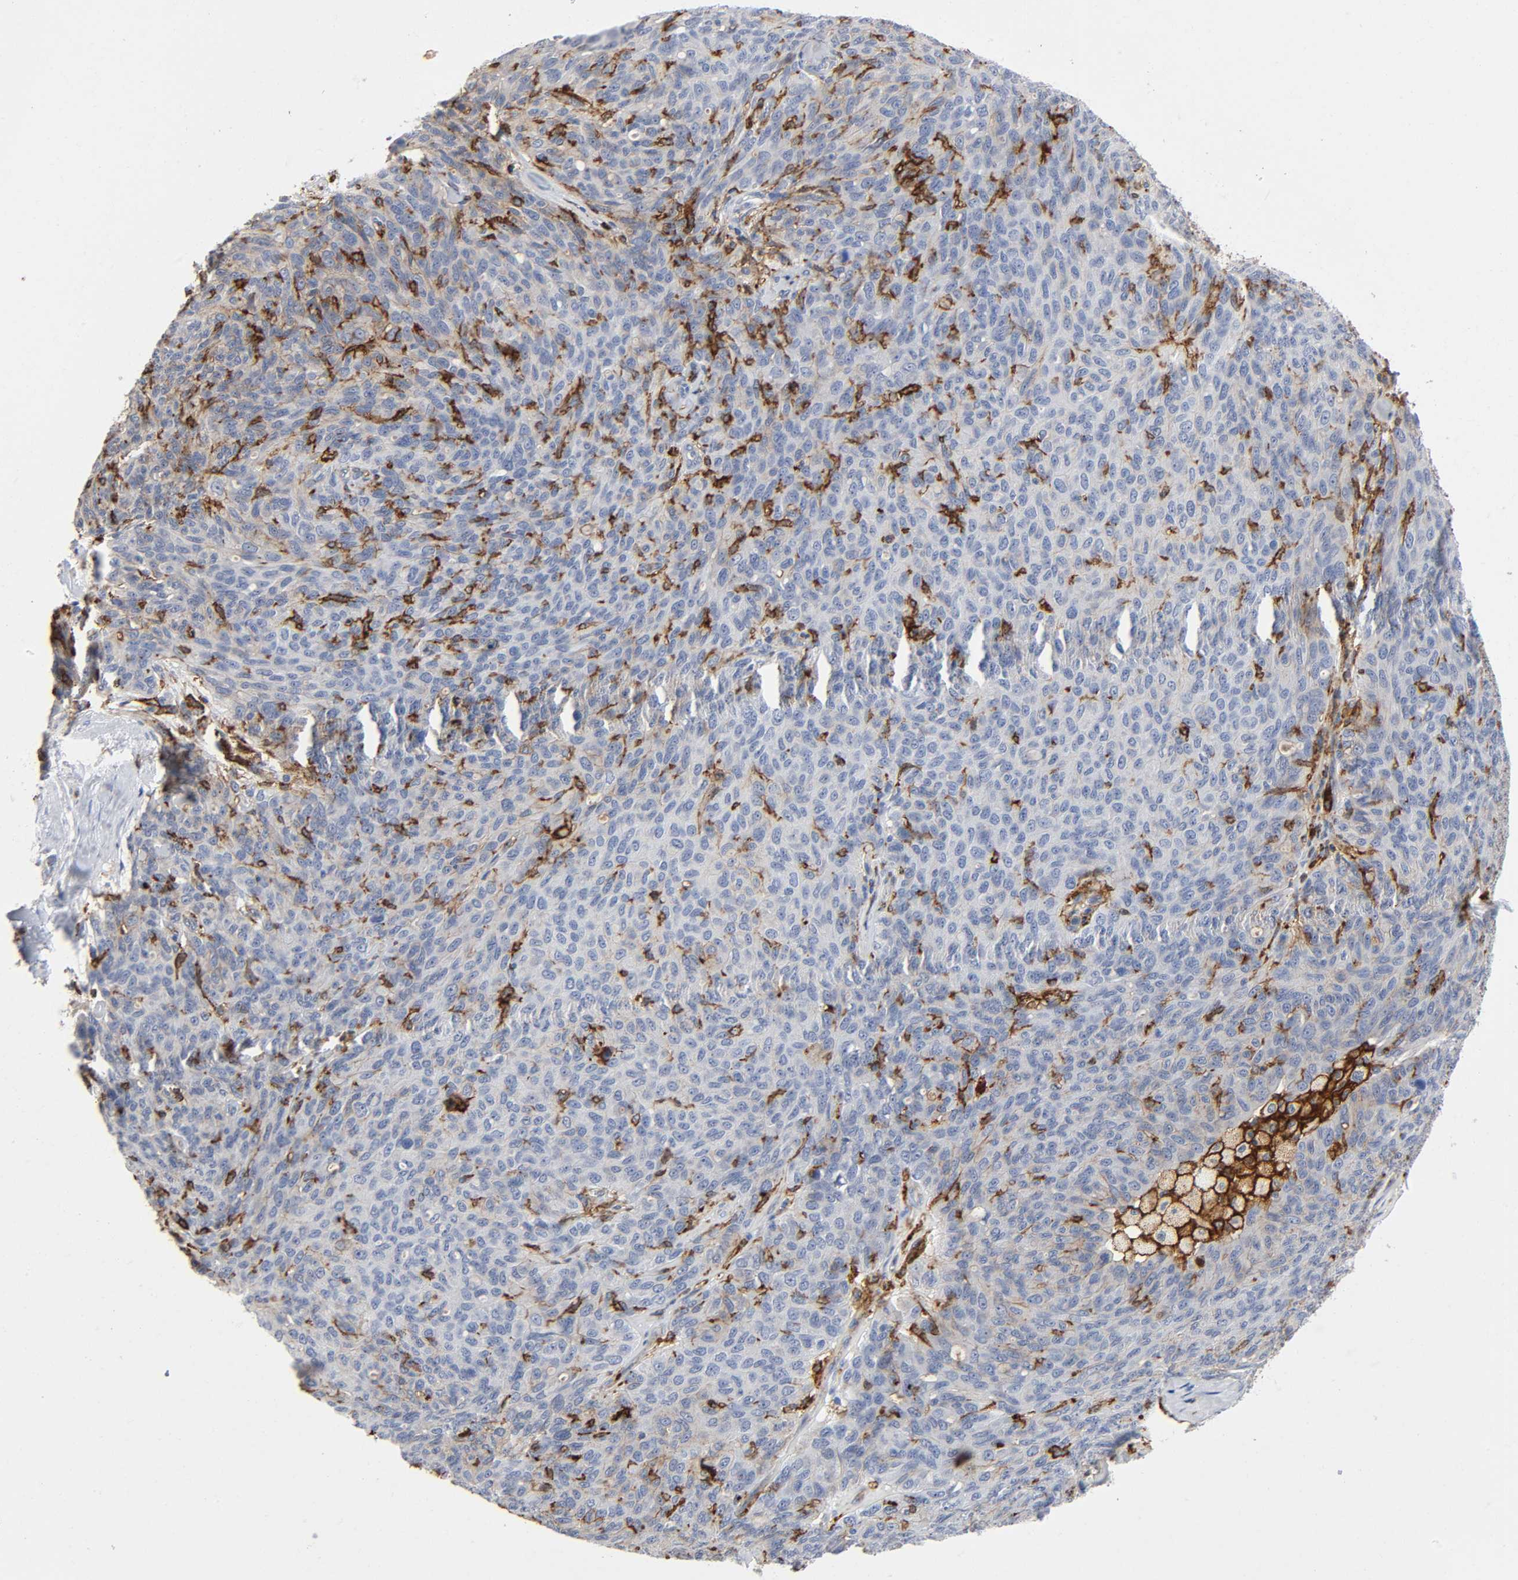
{"staining": {"intensity": "negative", "quantity": "none", "location": "none"}, "tissue": "ovarian cancer", "cell_type": "Tumor cells", "image_type": "cancer", "snomed": [{"axis": "morphology", "description": "Carcinoma, endometroid"}, {"axis": "topography", "description": "Ovary"}], "caption": "Immunohistochemistry micrograph of neoplastic tissue: human ovarian cancer (endometroid carcinoma) stained with DAB demonstrates no significant protein positivity in tumor cells. The staining was performed using DAB to visualize the protein expression in brown, while the nuclei were stained in blue with hematoxylin (Magnification: 20x).", "gene": "LYN", "patient": {"sex": "female", "age": 60}}